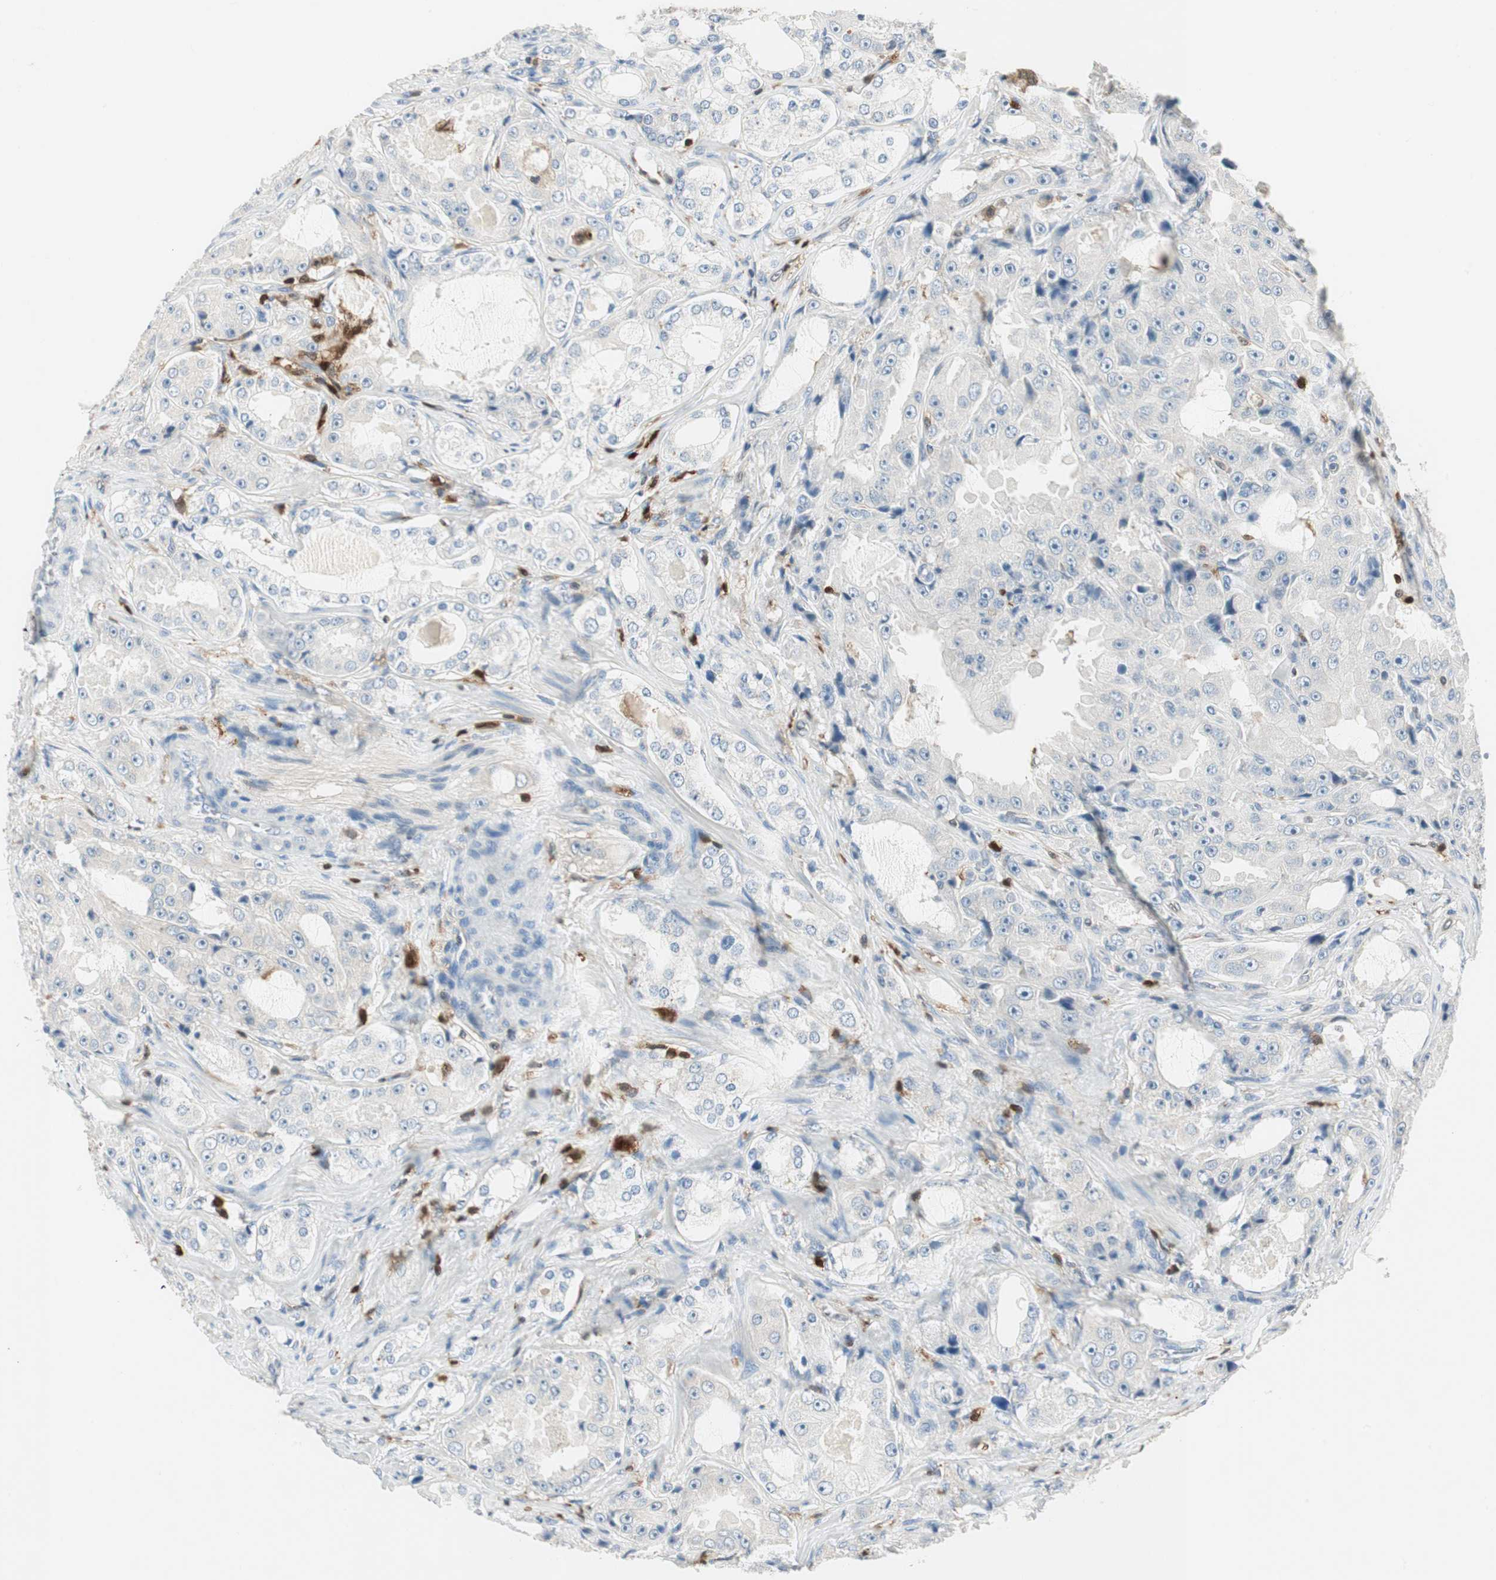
{"staining": {"intensity": "negative", "quantity": "none", "location": "none"}, "tissue": "prostate cancer", "cell_type": "Tumor cells", "image_type": "cancer", "snomed": [{"axis": "morphology", "description": "Adenocarcinoma, High grade"}, {"axis": "topography", "description": "Prostate"}], "caption": "This histopathology image is of high-grade adenocarcinoma (prostate) stained with IHC to label a protein in brown with the nuclei are counter-stained blue. There is no staining in tumor cells. The staining was performed using DAB to visualize the protein expression in brown, while the nuclei were stained in blue with hematoxylin (Magnification: 20x).", "gene": "COTL1", "patient": {"sex": "male", "age": 73}}